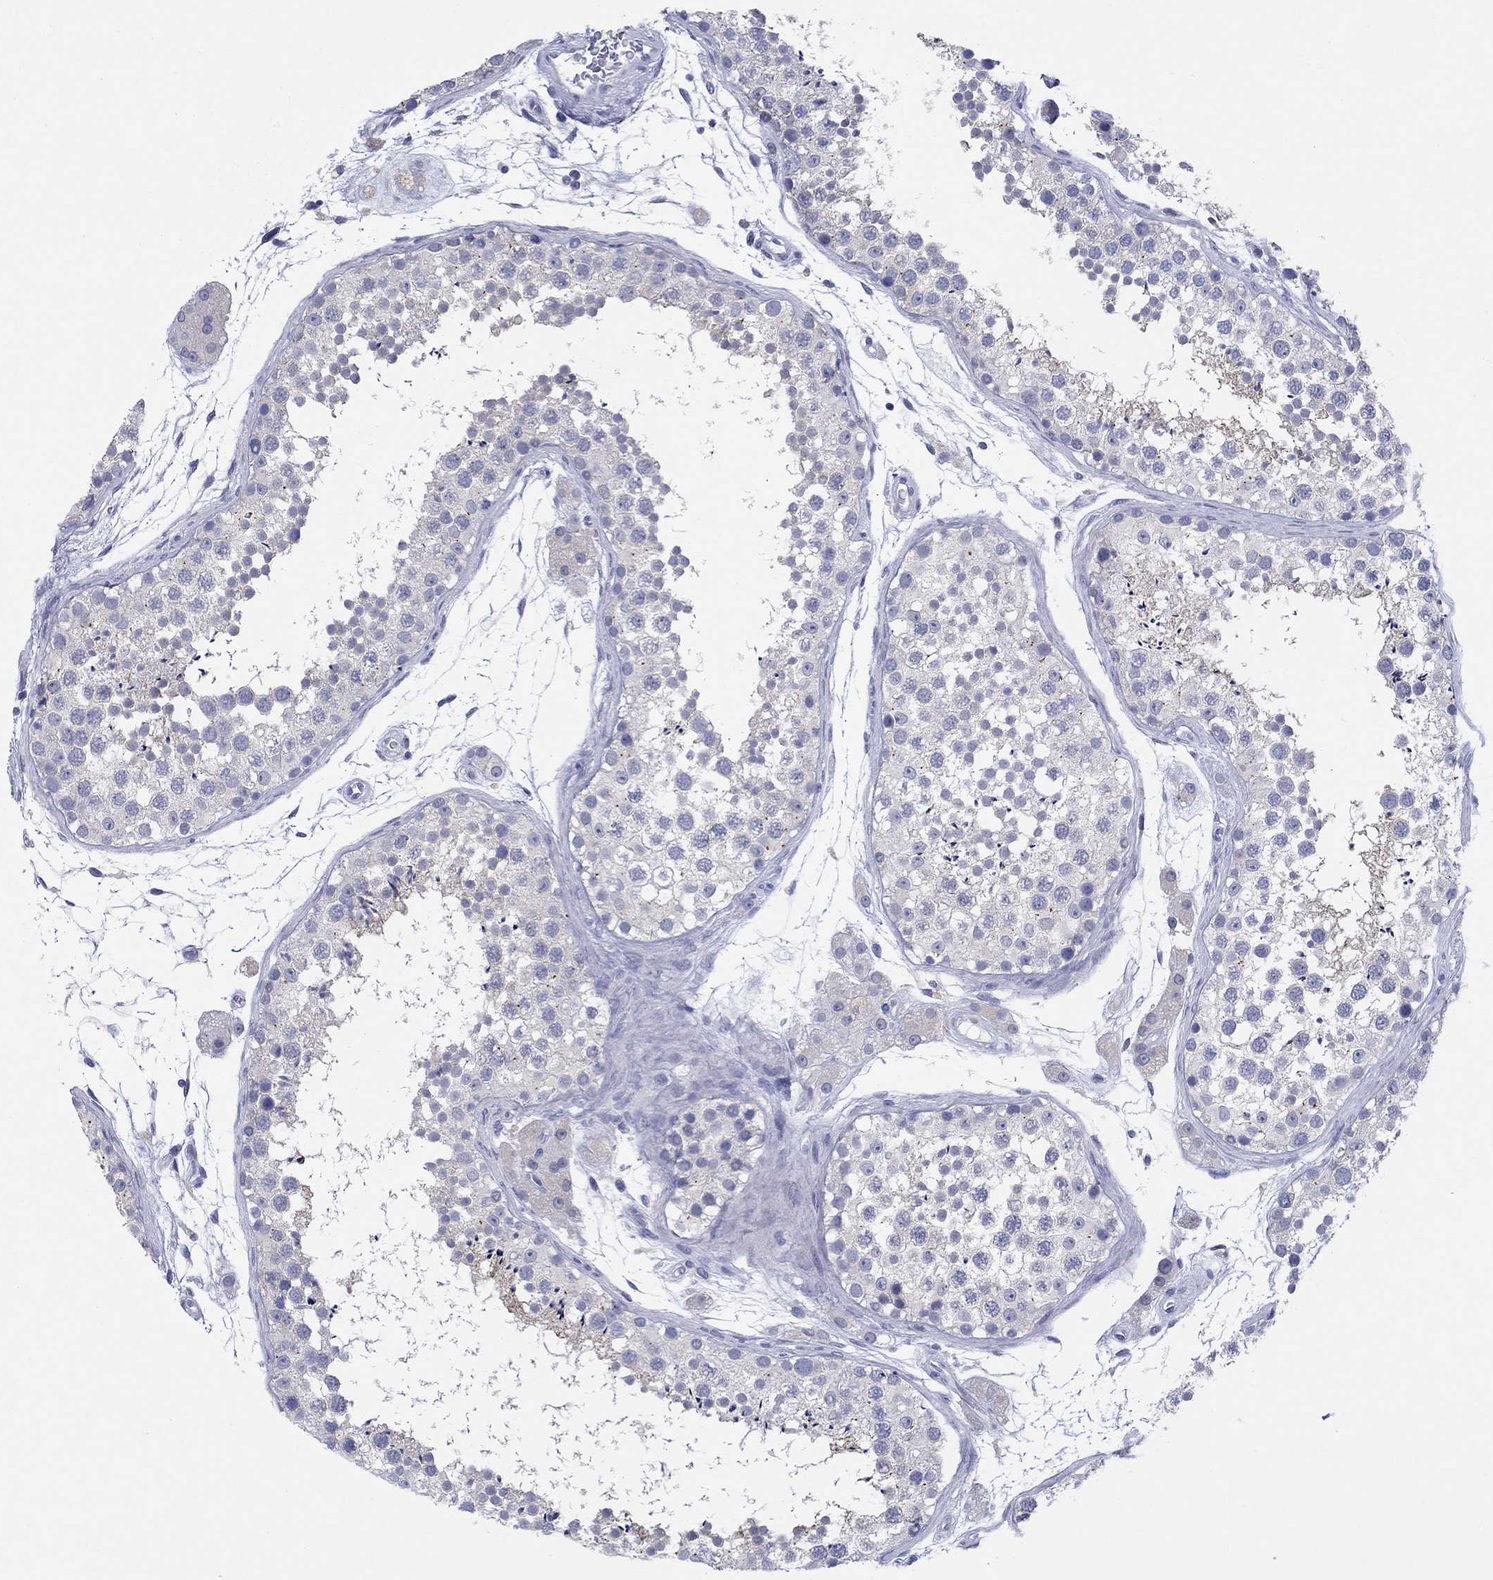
{"staining": {"intensity": "weak", "quantity": "<25%", "location": "cytoplasmic/membranous"}, "tissue": "testis", "cell_type": "Cells in seminiferous ducts", "image_type": "normal", "snomed": [{"axis": "morphology", "description": "Normal tissue, NOS"}, {"axis": "topography", "description": "Testis"}], "caption": "Immunohistochemistry (IHC) micrograph of unremarkable testis stained for a protein (brown), which displays no expression in cells in seminiferous ducts.", "gene": "HDC", "patient": {"sex": "male", "age": 41}}